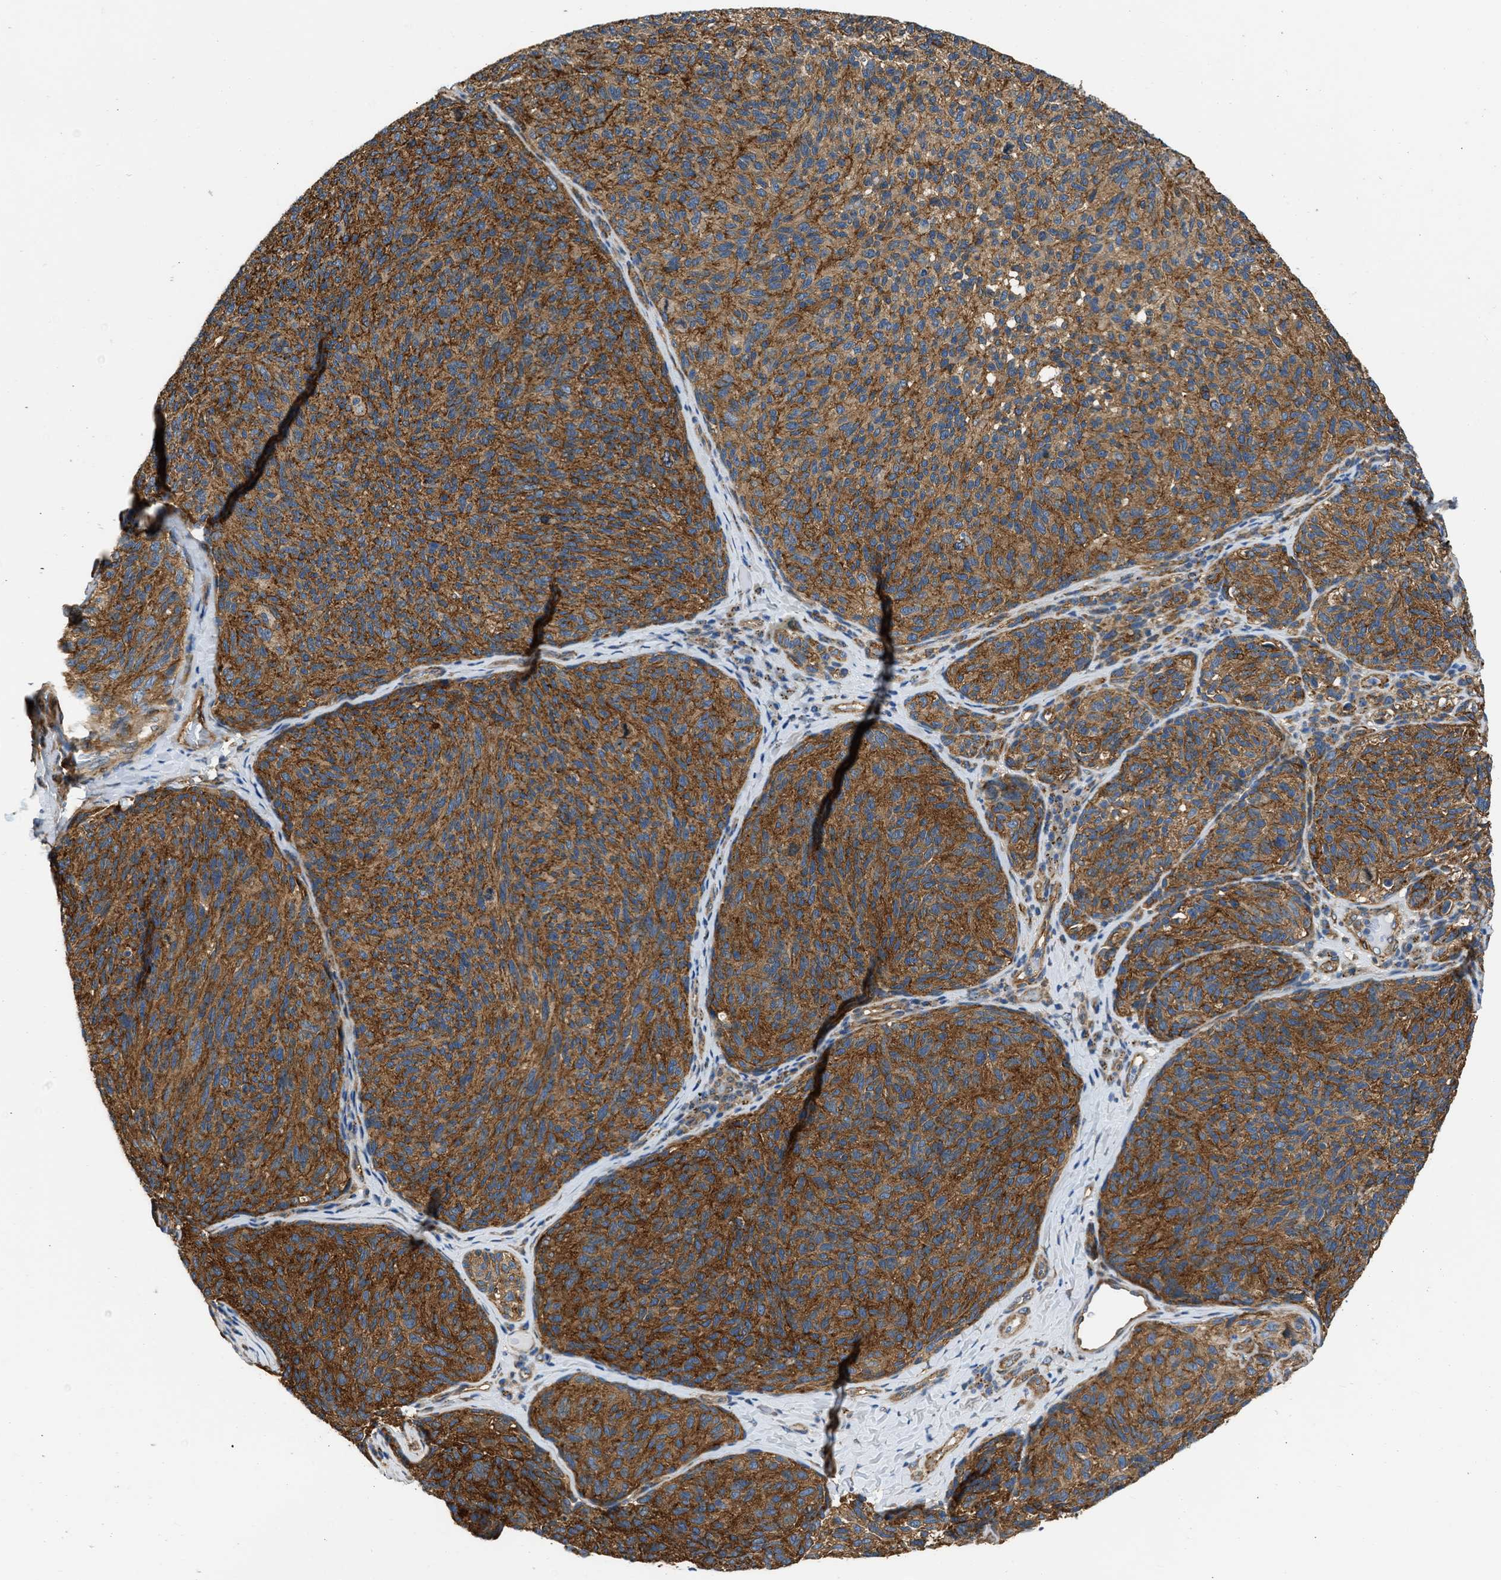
{"staining": {"intensity": "strong", "quantity": ">75%", "location": "cytoplasmic/membranous"}, "tissue": "melanoma", "cell_type": "Tumor cells", "image_type": "cancer", "snomed": [{"axis": "morphology", "description": "Malignant melanoma, NOS"}, {"axis": "topography", "description": "Skin"}], "caption": "The histopathology image displays staining of melanoma, revealing strong cytoplasmic/membranous protein staining (brown color) within tumor cells.", "gene": "SEPTIN2", "patient": {"sex": "female", "age": 73}}